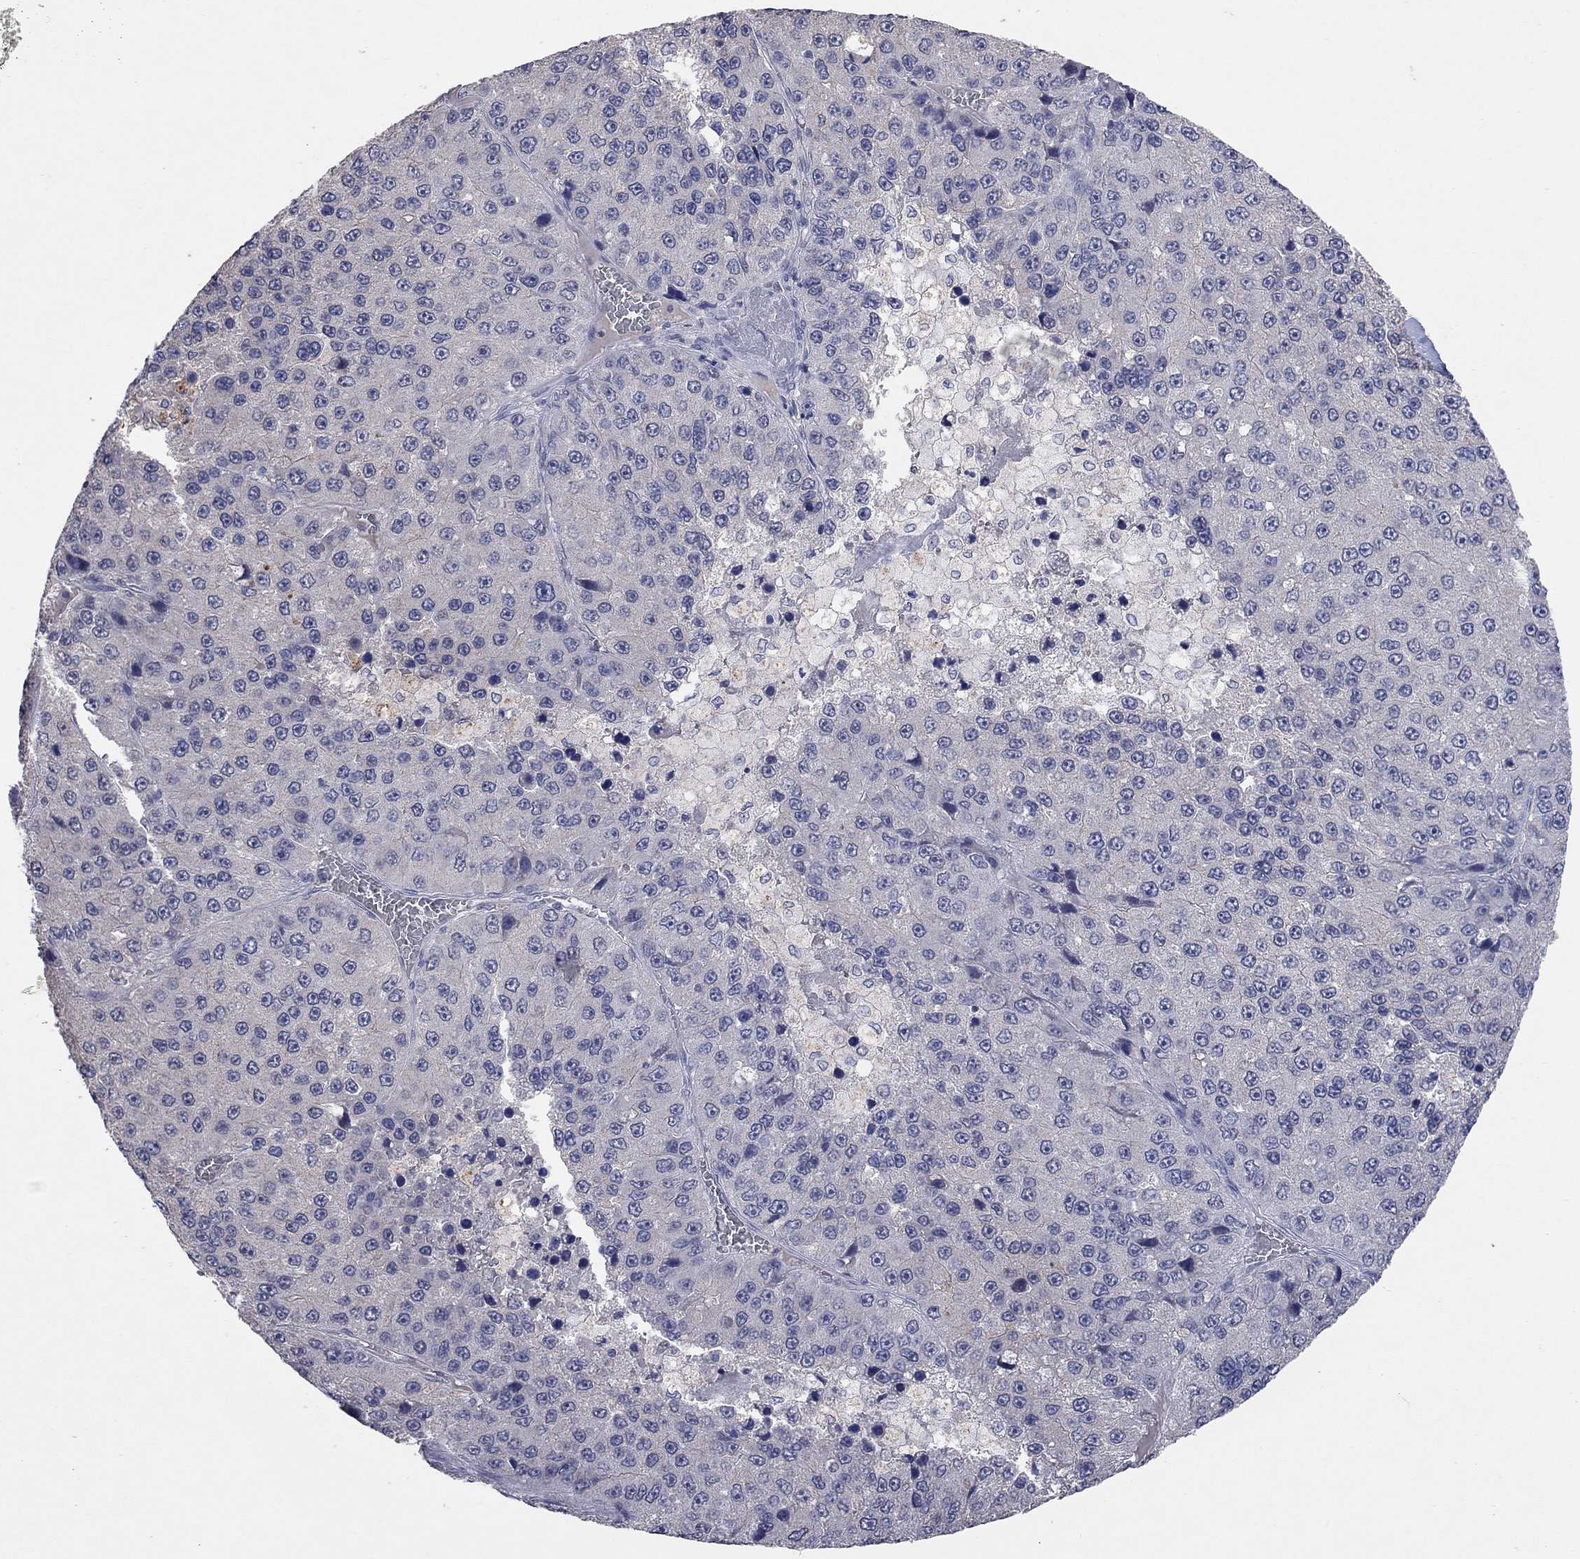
{"staining": {"intensity": "negative", "quantity": "none", "location": "none"}, "tissue": "liver cancer", "cell_type": "Tumor cells", "image_type": "cancer", "snomed": [{"axis": "morphology", "description": "Carcinoma, Hepatocellular, NOS"}, {"axis": "topography", "description": "Liver"}], "caption": "Histopathology image shows no protein staining in tumor cells of liver hepatocellular carcinoma tissue.", "gene": "MMP13", "patient": {"sex": "female", "age": 73}}